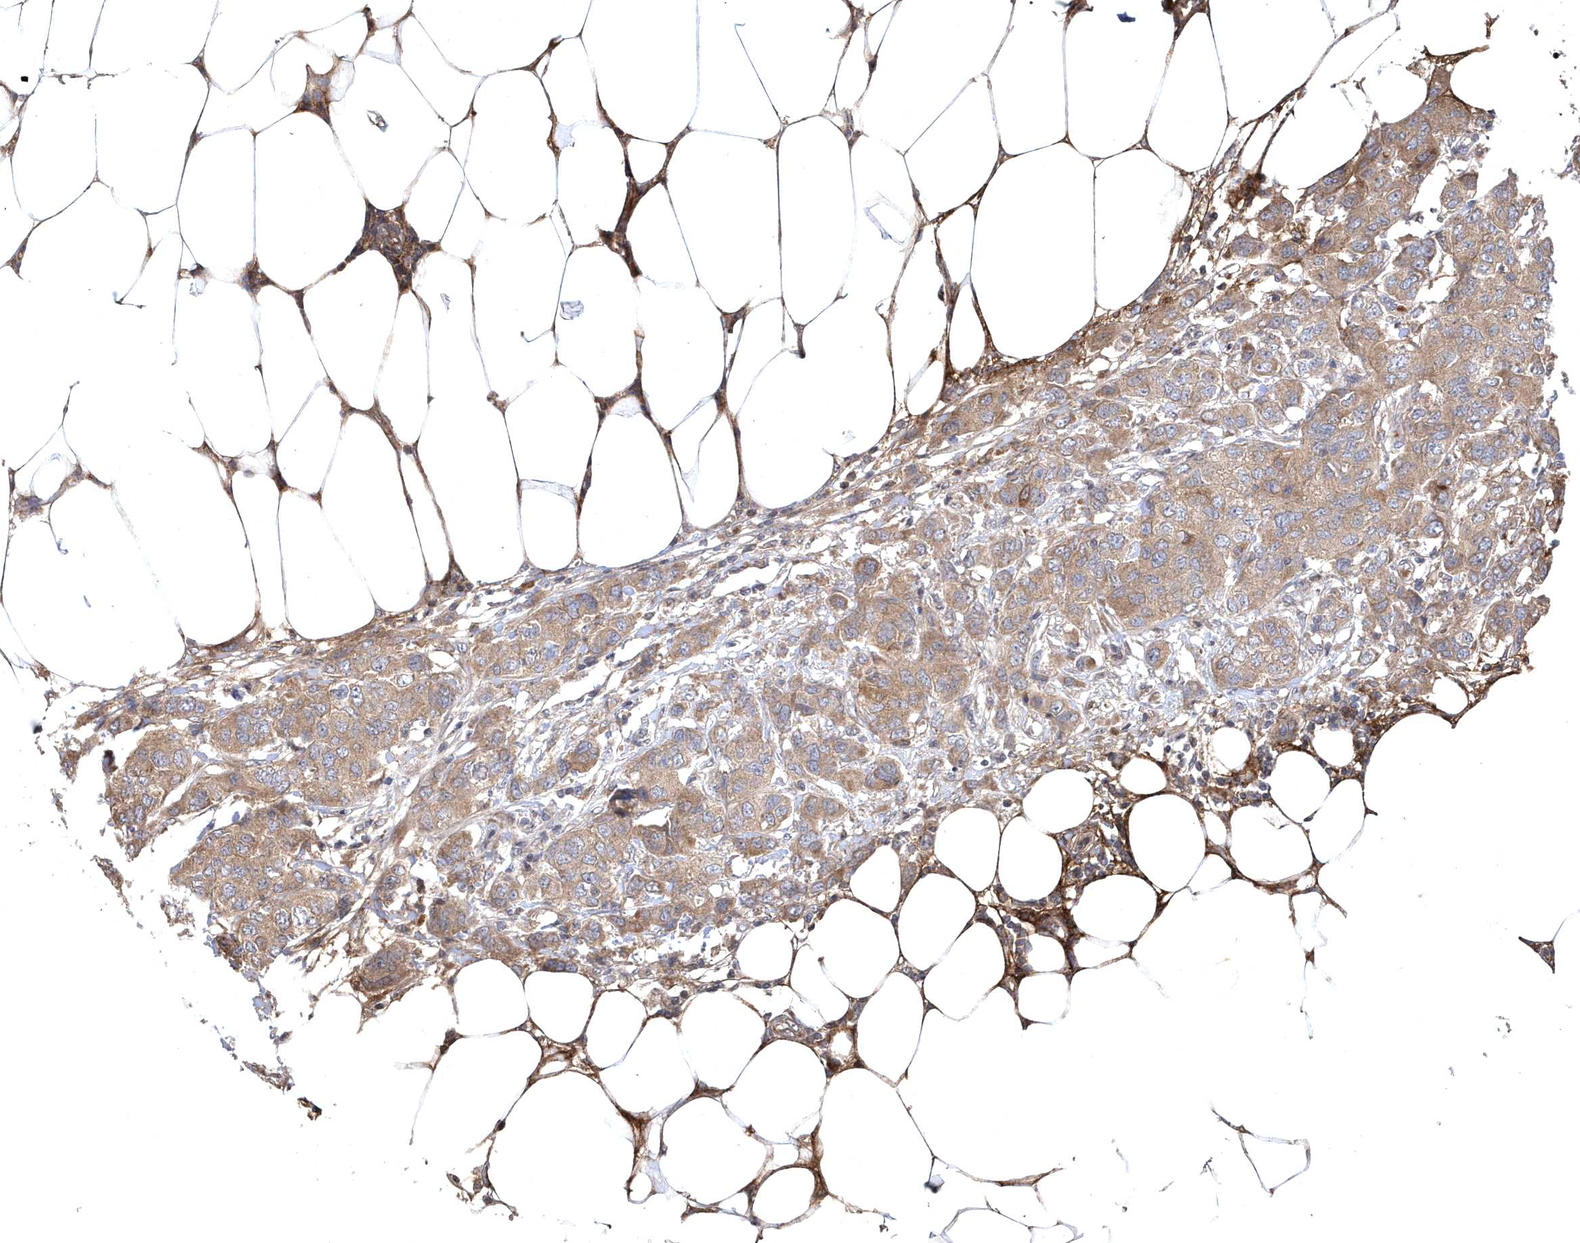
{"staining": {"intensity": "moderate", "quantity": ">75%", "location": "cytoplasmic/membranous"}, "tissue": "breast cancer", "cell_type": "Tumor cells", "image_type": "cancer", "snomed": [{"axis": "morphology", "description": "Duct carcinoma"}, {"axis": "topography", "description": "Breast"}], "caption": "Immunohistochemical staining of breast invasive ductal carcinoma exhibits medium levels of moderate cytoplasmic/membranous protein positivity in approximately >75% of tumor cells. The protein of interest is stained brown, and the nuclei are stained in blue (DAB IHC with brightfield microscopy, high magnification).", "gene": "HMGCS1", "patient": {"sex": "female", "age": 50}}